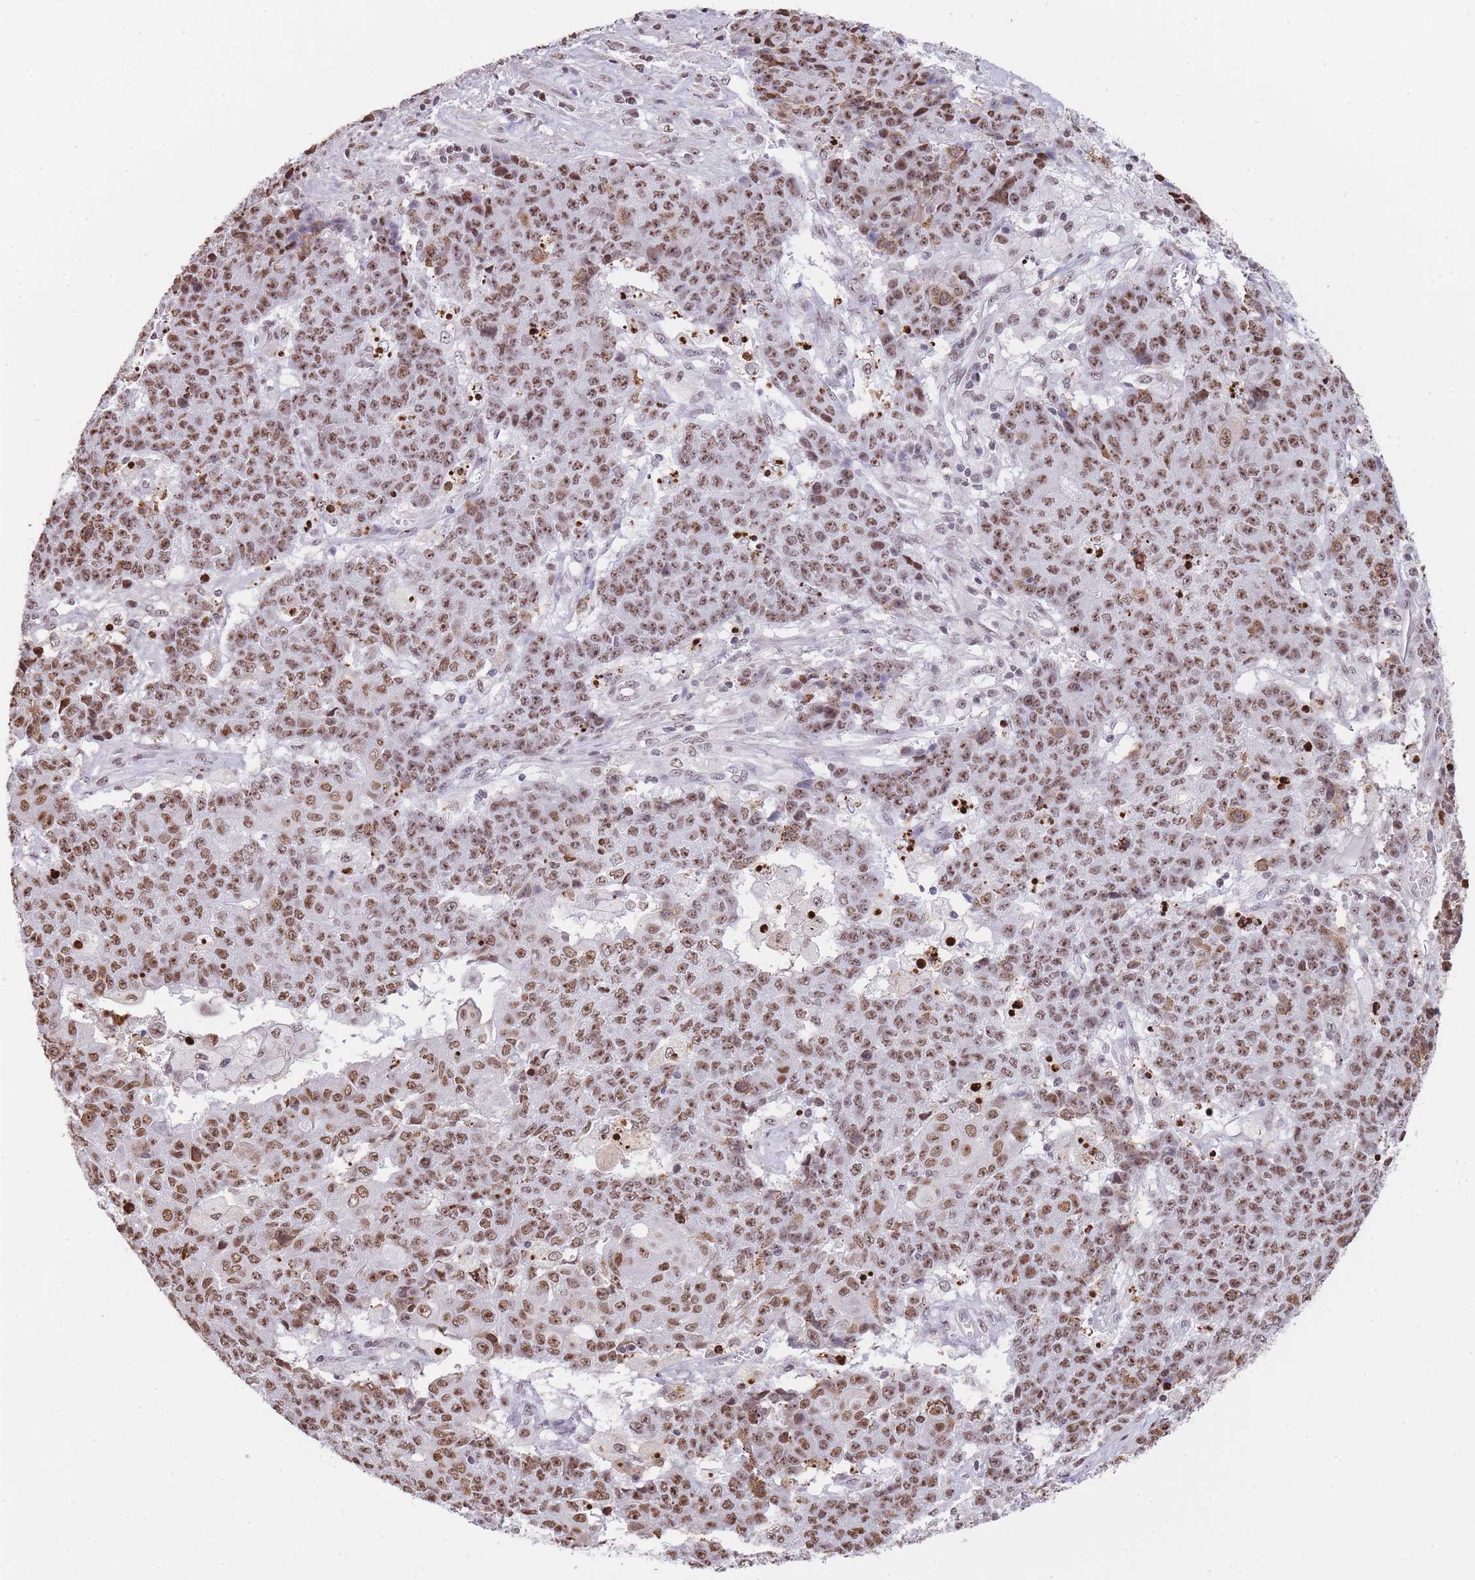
{"staining": {"intensity": "moderate", "quantity": ">75%", "location": "nuclear"}, "tissue": "ovarian cancer", "cell_type": "Tumor cells", "image_type": "cancer", "snomed": [{"axis": "morphology", "description": "Carcinoma, endometroid"}, {"axis": "topography", "description": "Ovary"}], "caption": "Human ovarian endometroid carcinoma stained with a brown dye exhibits moderate nuclear positive positivity in about >75% of tumor cells.", "gene": "EVC2", "patient": {"sex": "female", "age": 42}}